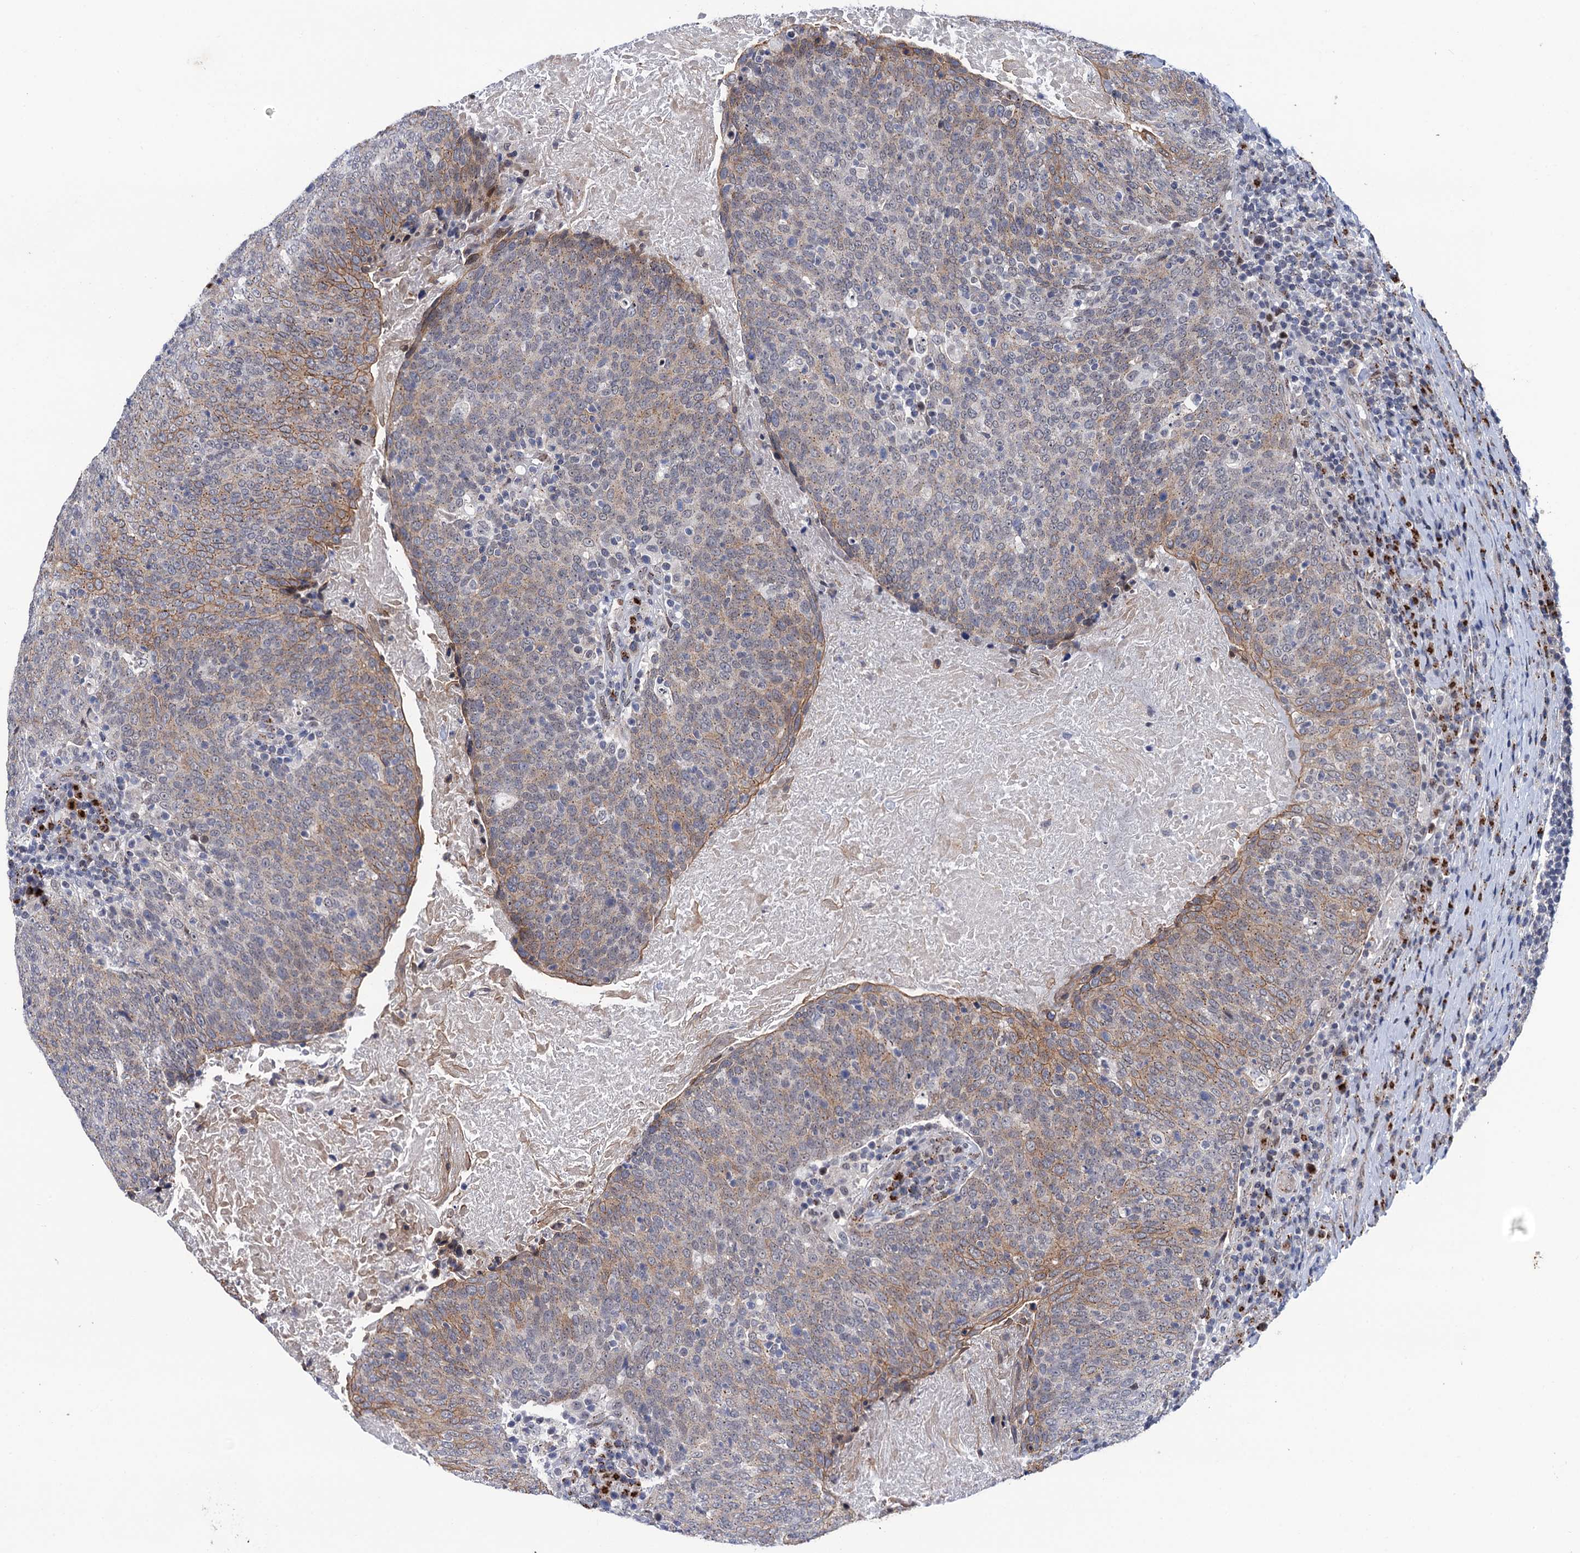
{"staining": {"intensity": "weak", "quantity": "25%-75%", "location": "cytoplasmic/membranous"}, "tissue": "head and neck cancer", "cell_type": "Tumor cells", "image_type": "cancer", "snomed": [{"axis": "morphology", "description": "Squamous cell carcinoma, NOS"}, {"axis": "morphology", "description": "Squamous cell carcinoma, metastatic, NOS"}, {"axis": "topography", "description": "Lymph node"}, {"axis": "topography", "description": "Head-Neck"}], "caption": "A high-resolution image shows immunohistochemistry staining of squamous cell carcinoma (head and neck), which displays weak cytoplasmic/membranous positivity in about 25%-75% of tumor cells.", "gene": "THAP2", "patient": {"sex": "male", "age": 62}}